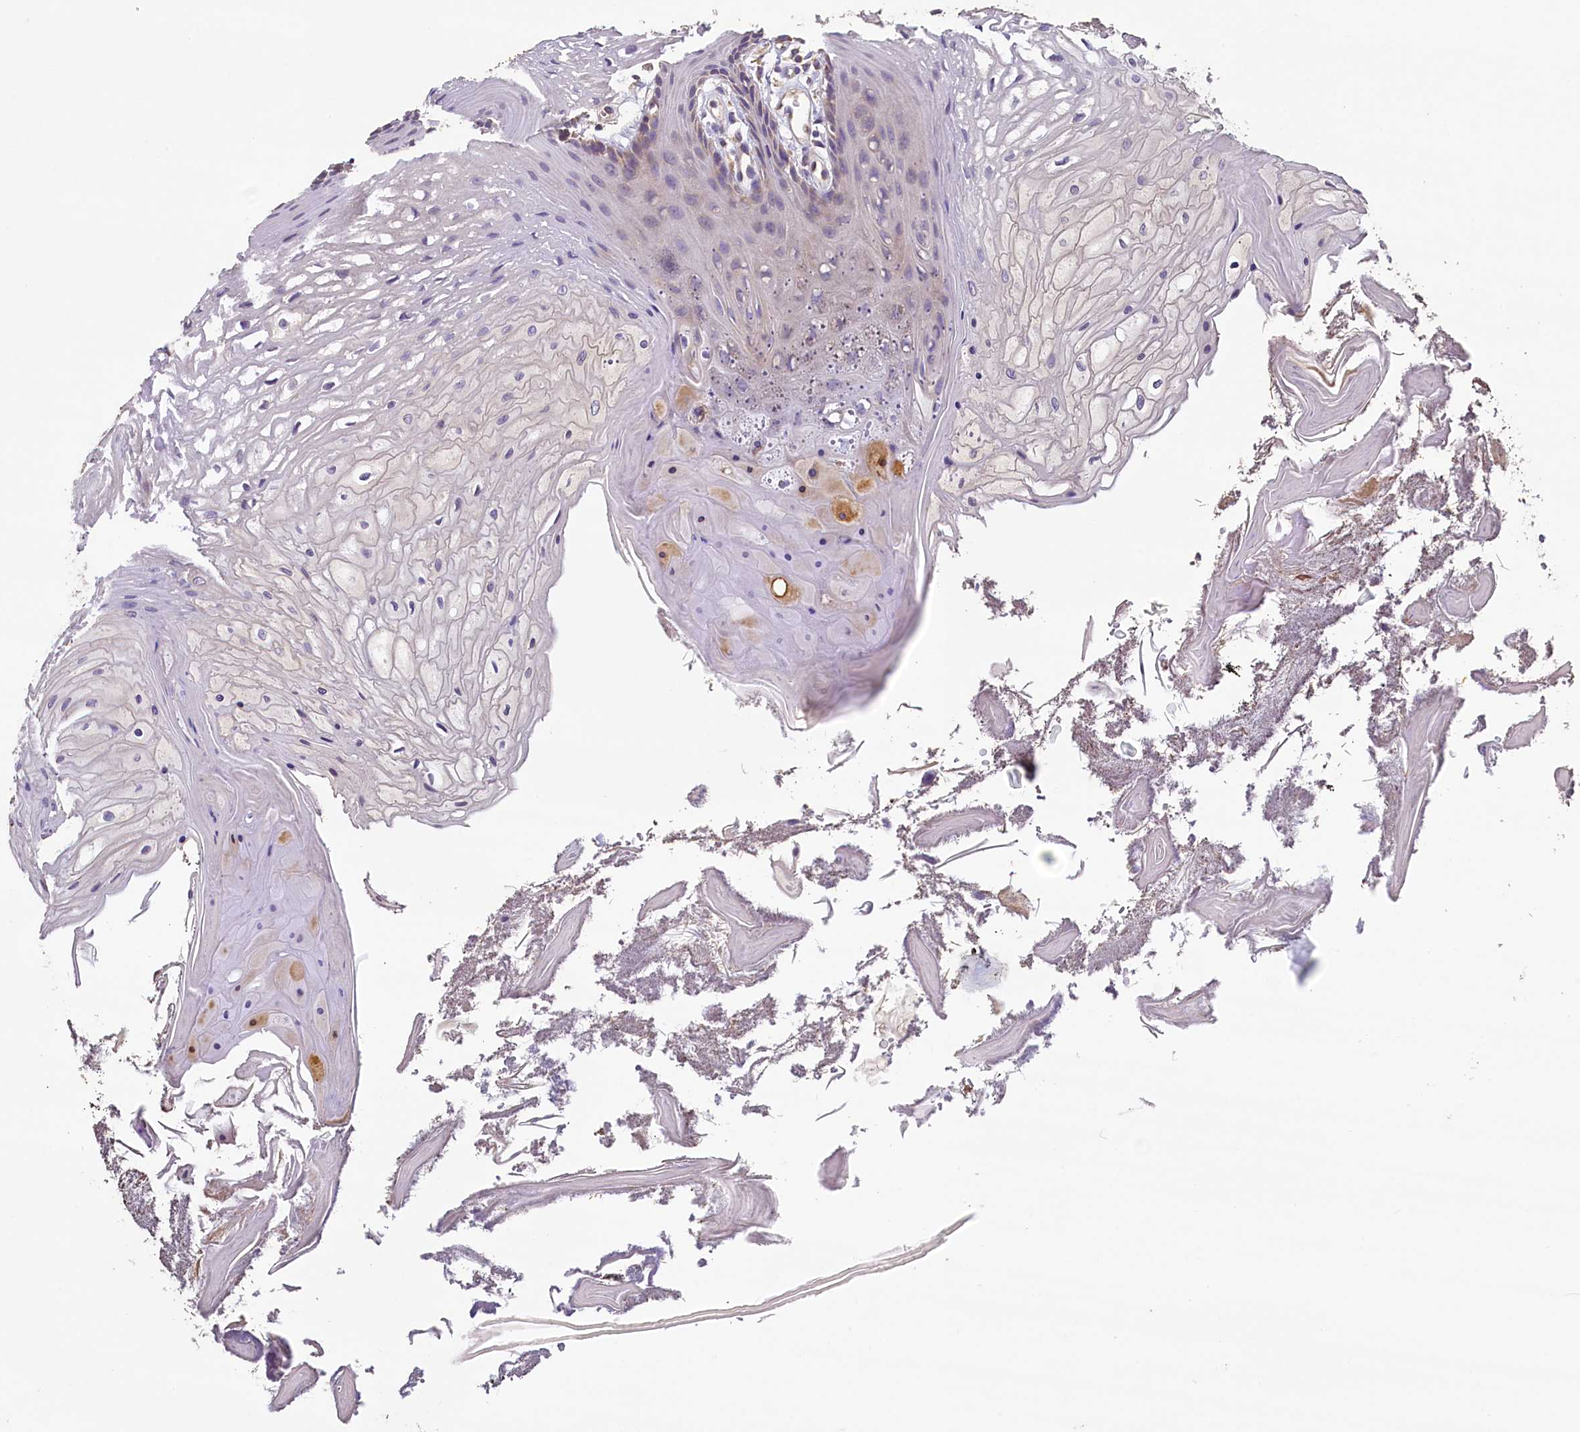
{"staining": {"intensity": "moderate", "quantity": "25%-75%", "location": "cytoplasmic/membranous"}, "tissue": "oral mucosa", "cell_type": "Squamous epithelial cells", "image_type": "normal", "snomed": [{"axis": "morphology", "description": "Normal tissue, NOS"}, {"axis": "topography", "description": "Oral tissue"}], "caption": "Immunohistochemistry staining of benign oral mucosa, which shows medium levels of moderate cytoplasmic/membranous staining in about 25%-75% of squamous epithelial cells indicating moderate cytoplasmic/membranous protein expression. The staining was performed using DAB (brown) for protein detection and nuclei were counterstained in hematoxylin (blue).", "gene": "COQ9", "patient": {"sex": "female", "age": 80}}